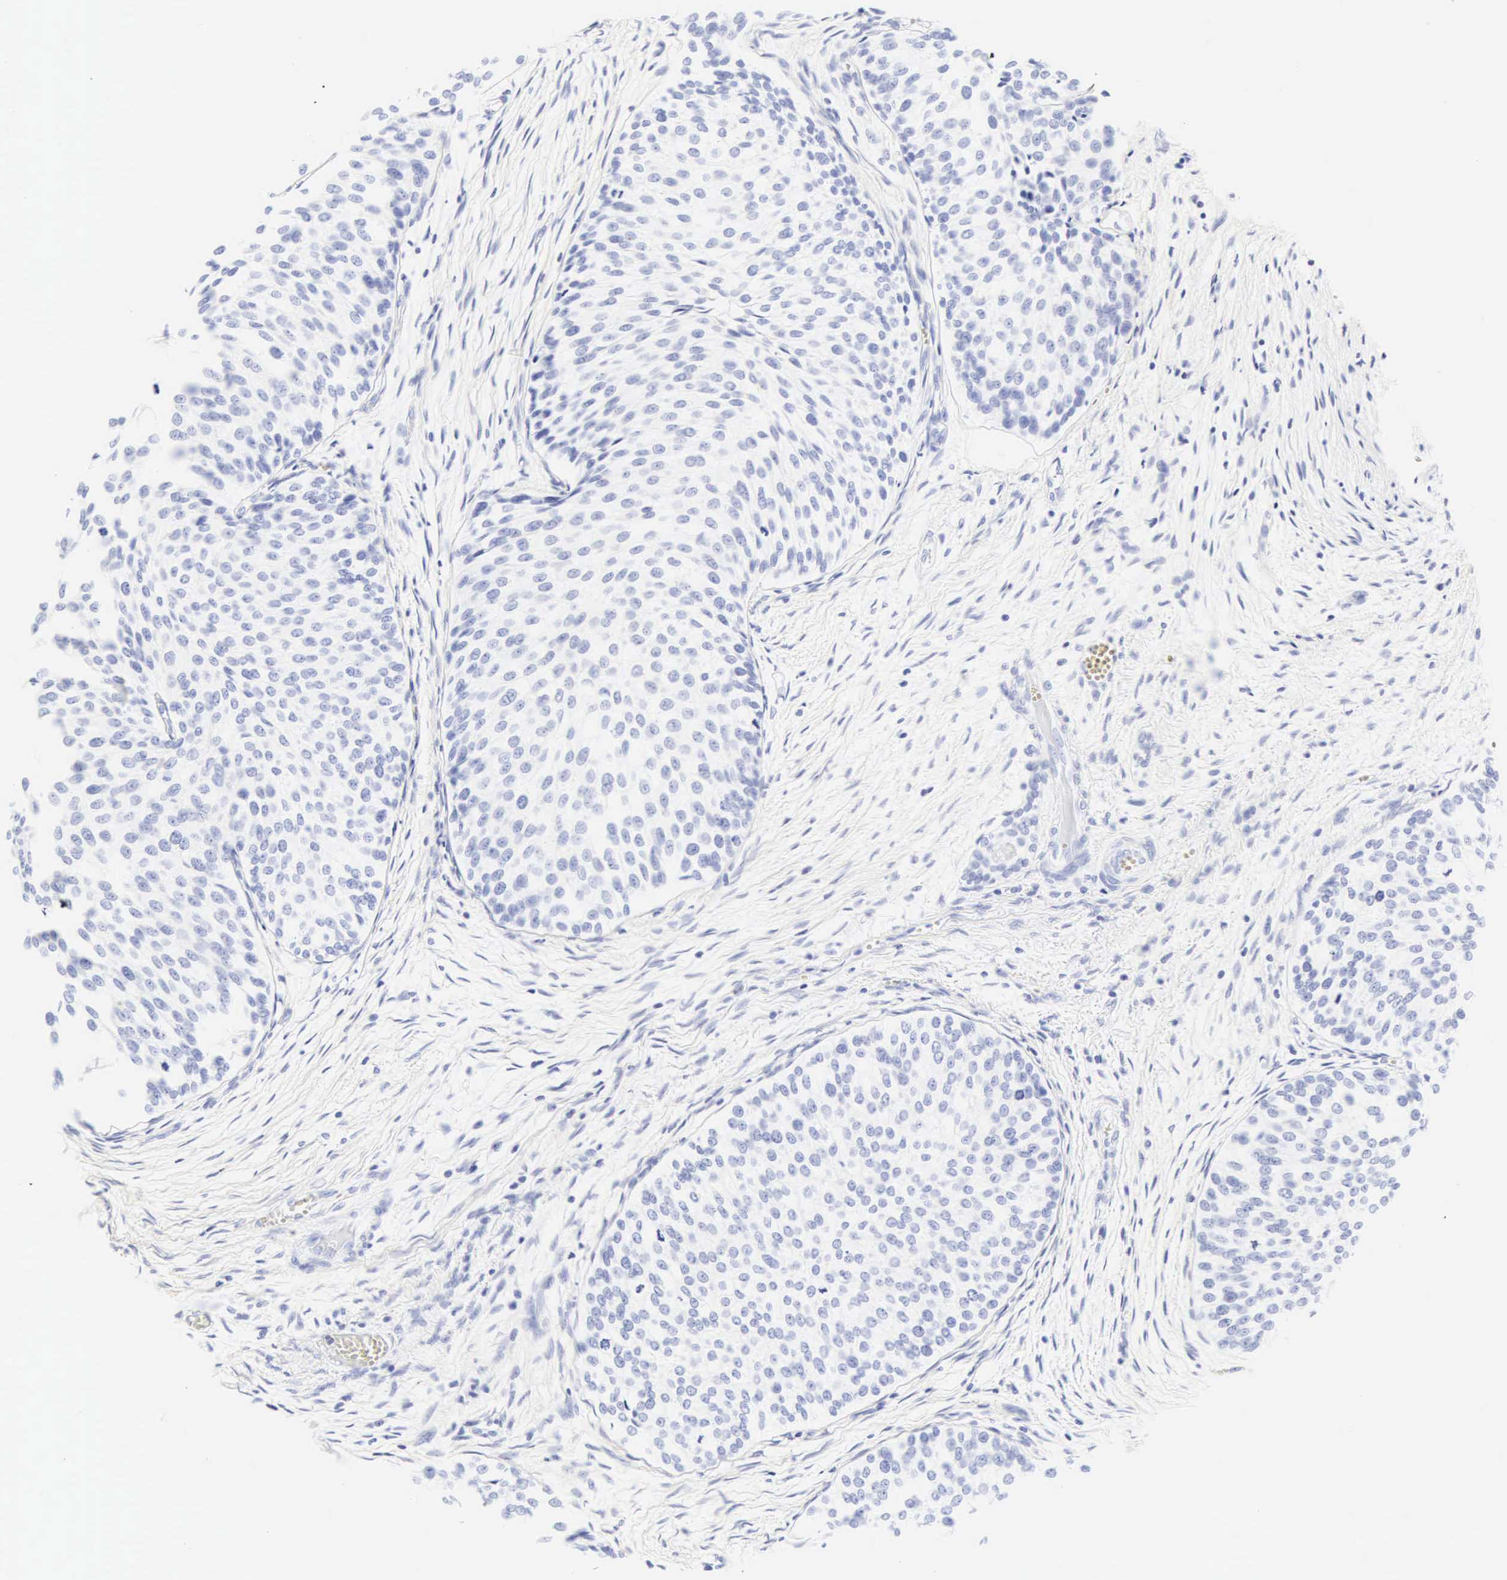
{"staining": {"intensity": "negative", "quantity": "none", "location": "none"}, "tissue": "urothelial cancer", "cell_type": "Tumor cells", "image_type": "cancer", "snomed": [{"axis": "morphology", "description": "Urothelial carcinoma, Low grade"}, {"axis": "topography", "description": "Urinary bladder"}], "caption": "Immunohistochemistry photomicrograph of low-grade urothelial carcinoma stained for a protein (brown), which demonstrates no expression in tumor cells. The staining is performed using DAB (3,3'-diaminobenzidine) brown chromogen with nuclei counter-stained in using hematoxylin.", "gene": "CGB3", "patient": {"sex": "male", "age": 84}}